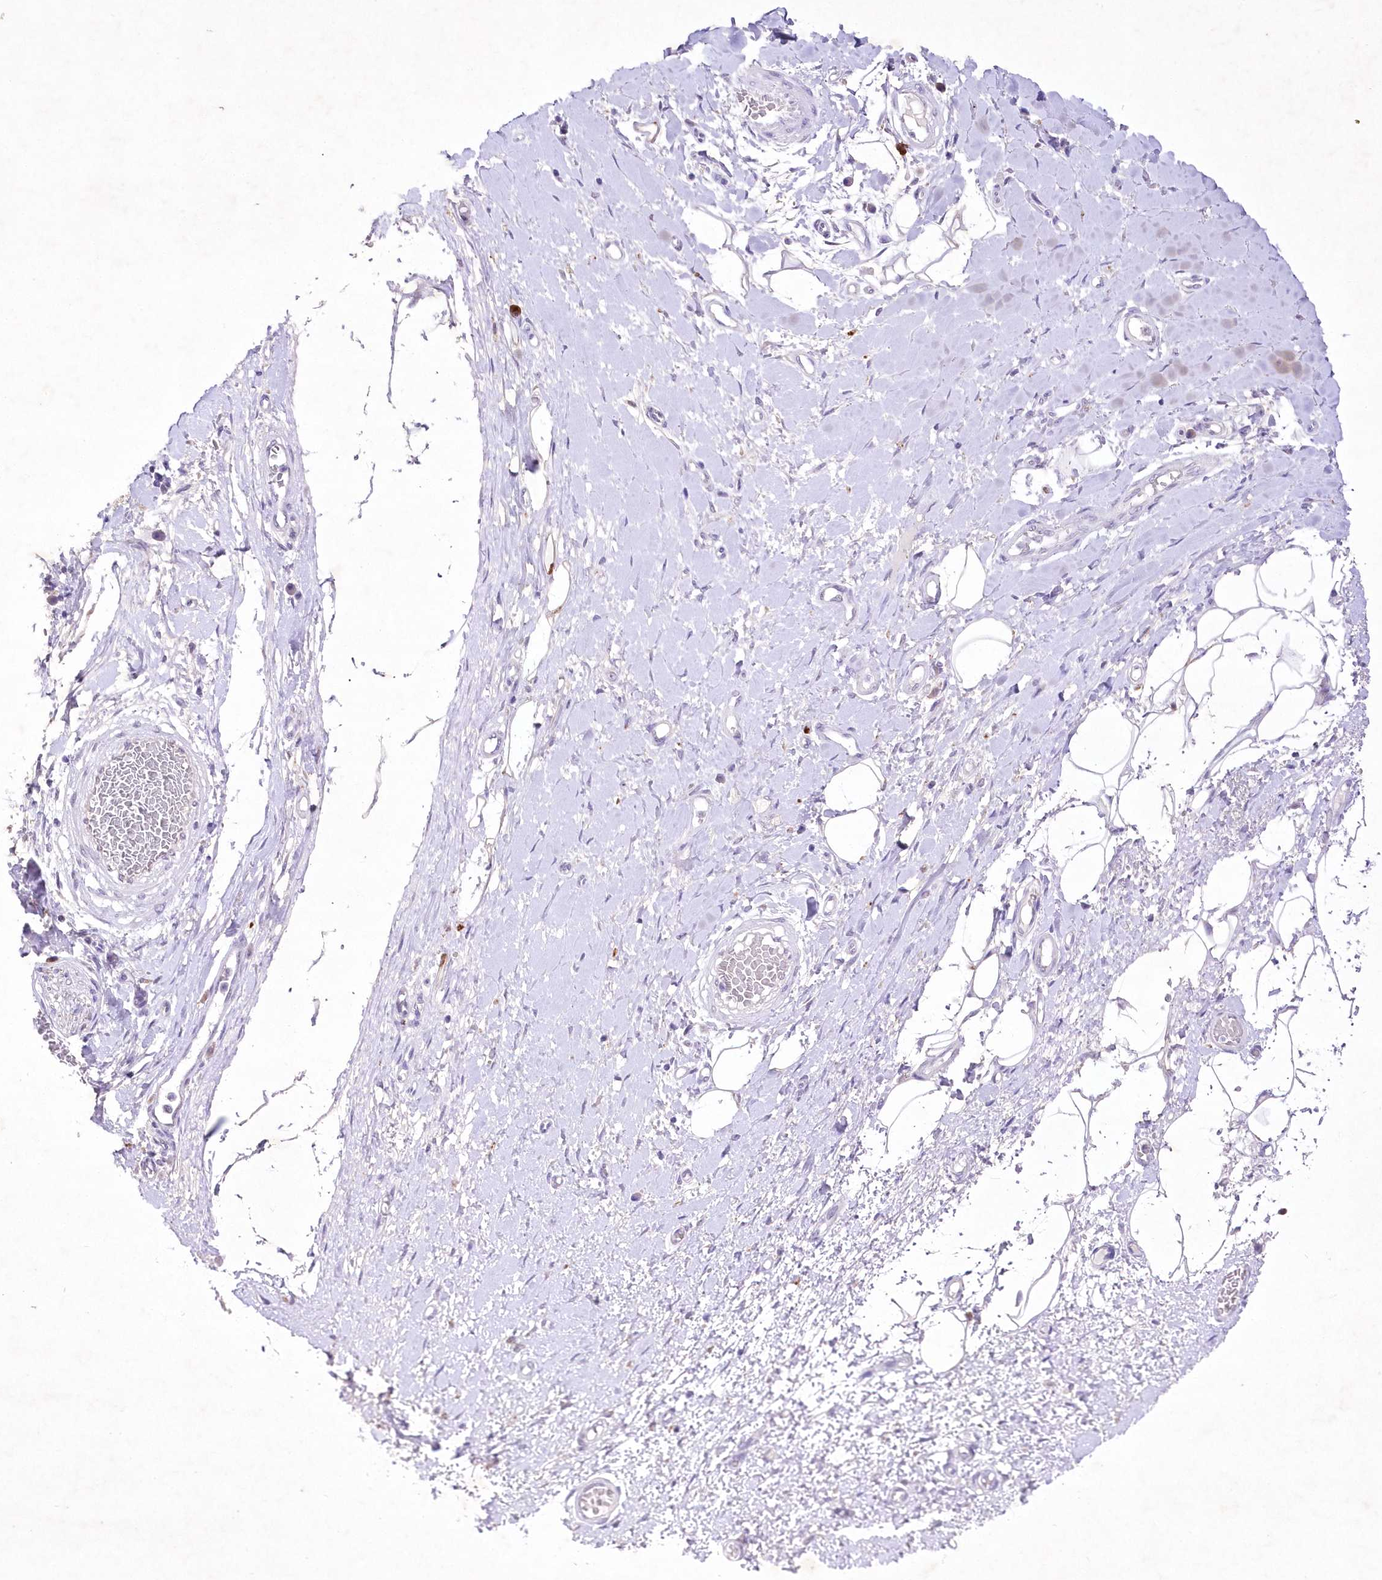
{"staining": {"intensity": "negative", "quantity": "none", "location": "none"}, "tissue": "adipose tissue", "cell_type": "Adipocytes", "image_type": "normal", "snomed": [{"axis": "morphology", "description": "Normal tissue, NOS"}, {"axis": "morphology", "description": "Adenocarcinoma, NOS"}, {"axis": "topography", "description": "Esophagus"}, {"axis": "topography", "description": "Stomach, upper"}, {"axis": "topography", "description": "Peripheral nerve tissue"}], "caption": "IHC histopathology image of unremarkable human adipose tissue stained for a protein (brown), which exhibits no staining in adipocytes. (DAB IHC, high magnification).", "gene": "ENSG00000275740", "patient": {"sex": "male", "age": 62}}